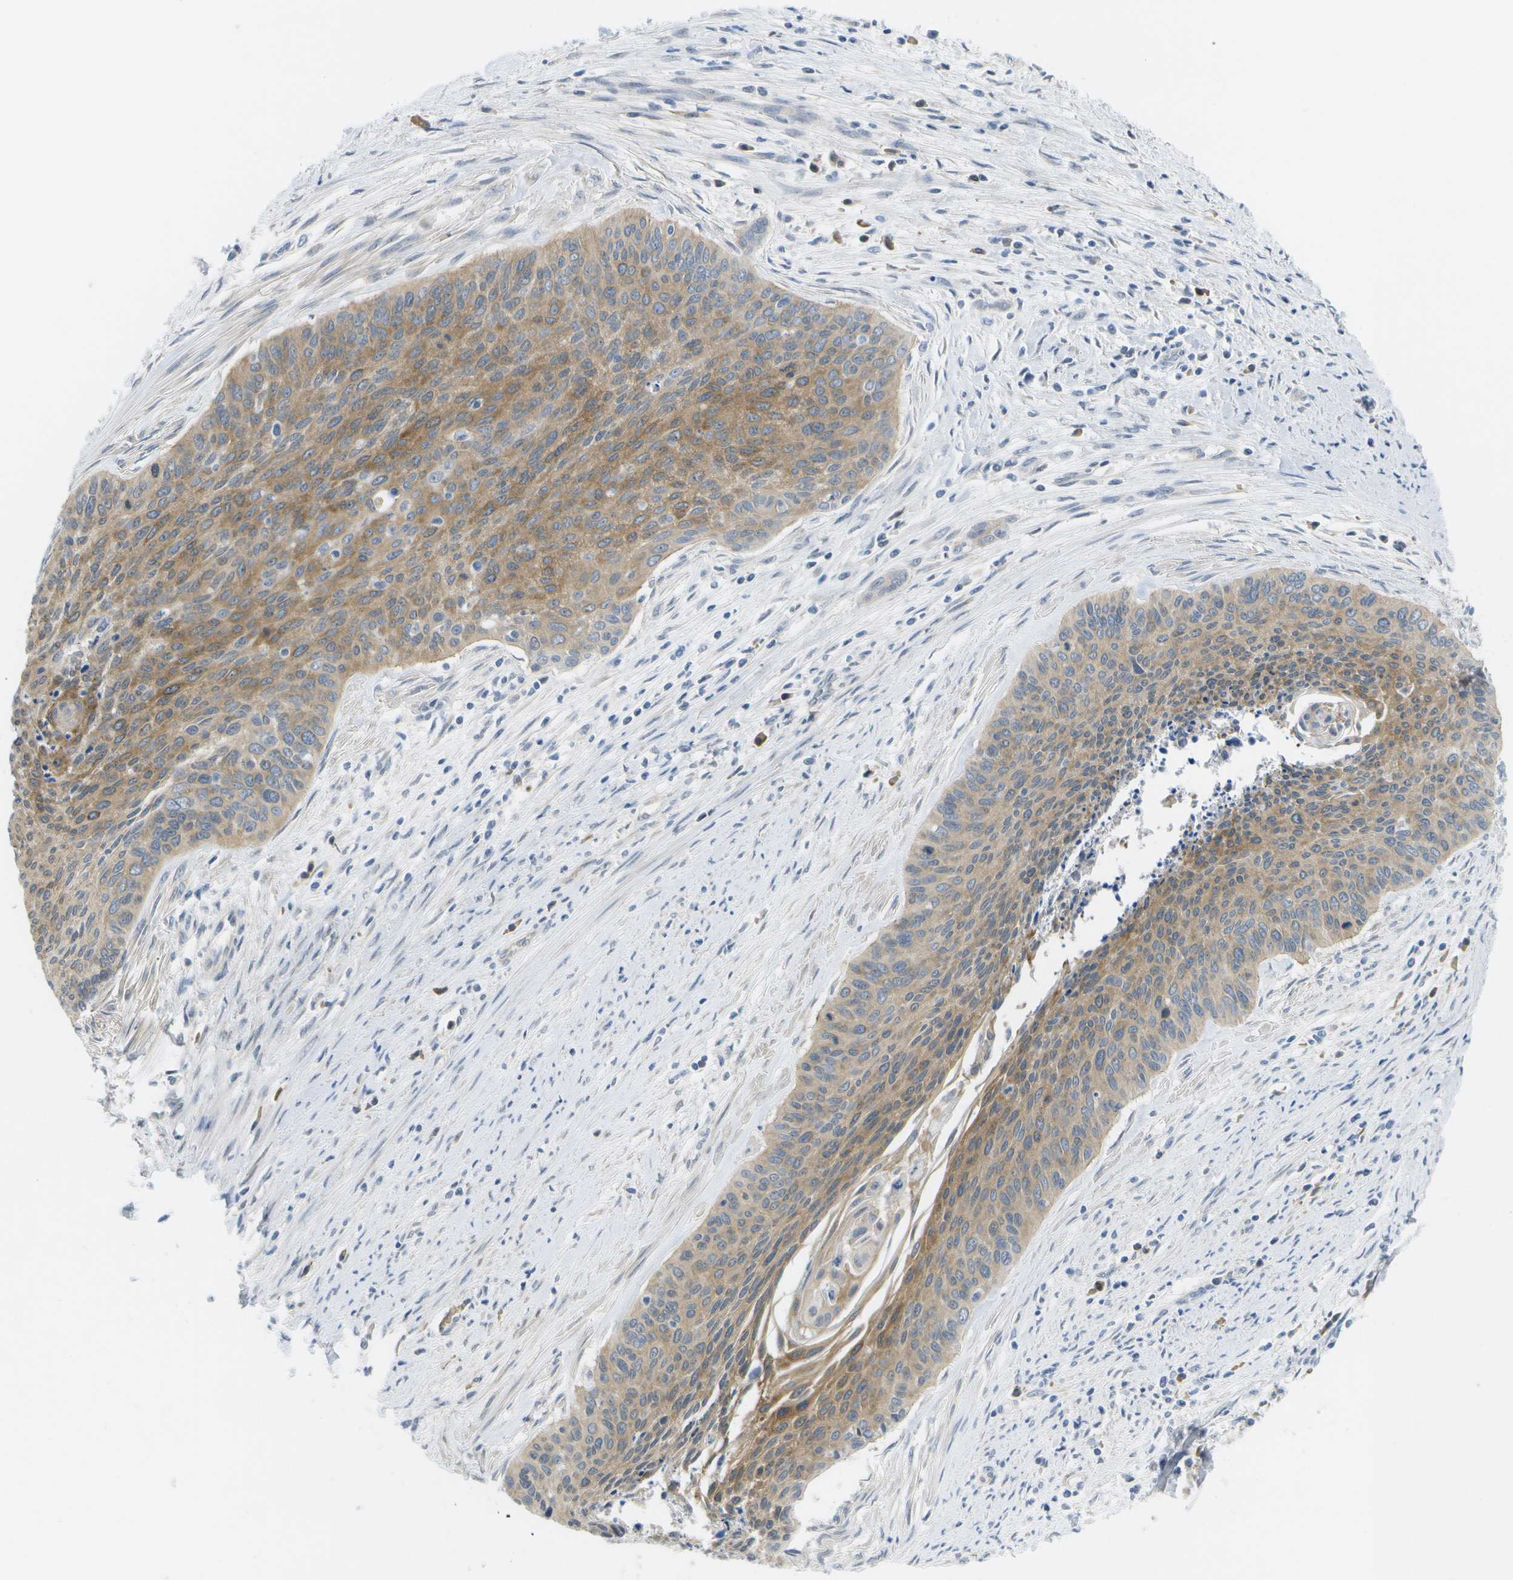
{"staining": {"intensity": "moderate", "quantity": ">75%", "location": "cytoplasmic/membranous"}, "tissue": "cervical cancer", "cell_type": "Tumor cells", "image_type": "cancer", "snomed": [{"axis": "morphology", "description": "Squamous cell carcinoma, NOS"}, {"axis": "topography", "description": "Cervix"}], "caption": "Squamous cell carcinoma (cervical) stained with a brown dye displays moderate cytoplasmic/membranous positive expression in approximately >75% of tumor cells.", "gene": "MARCHF8", "patient": {"sex": "female", "age": 55}}